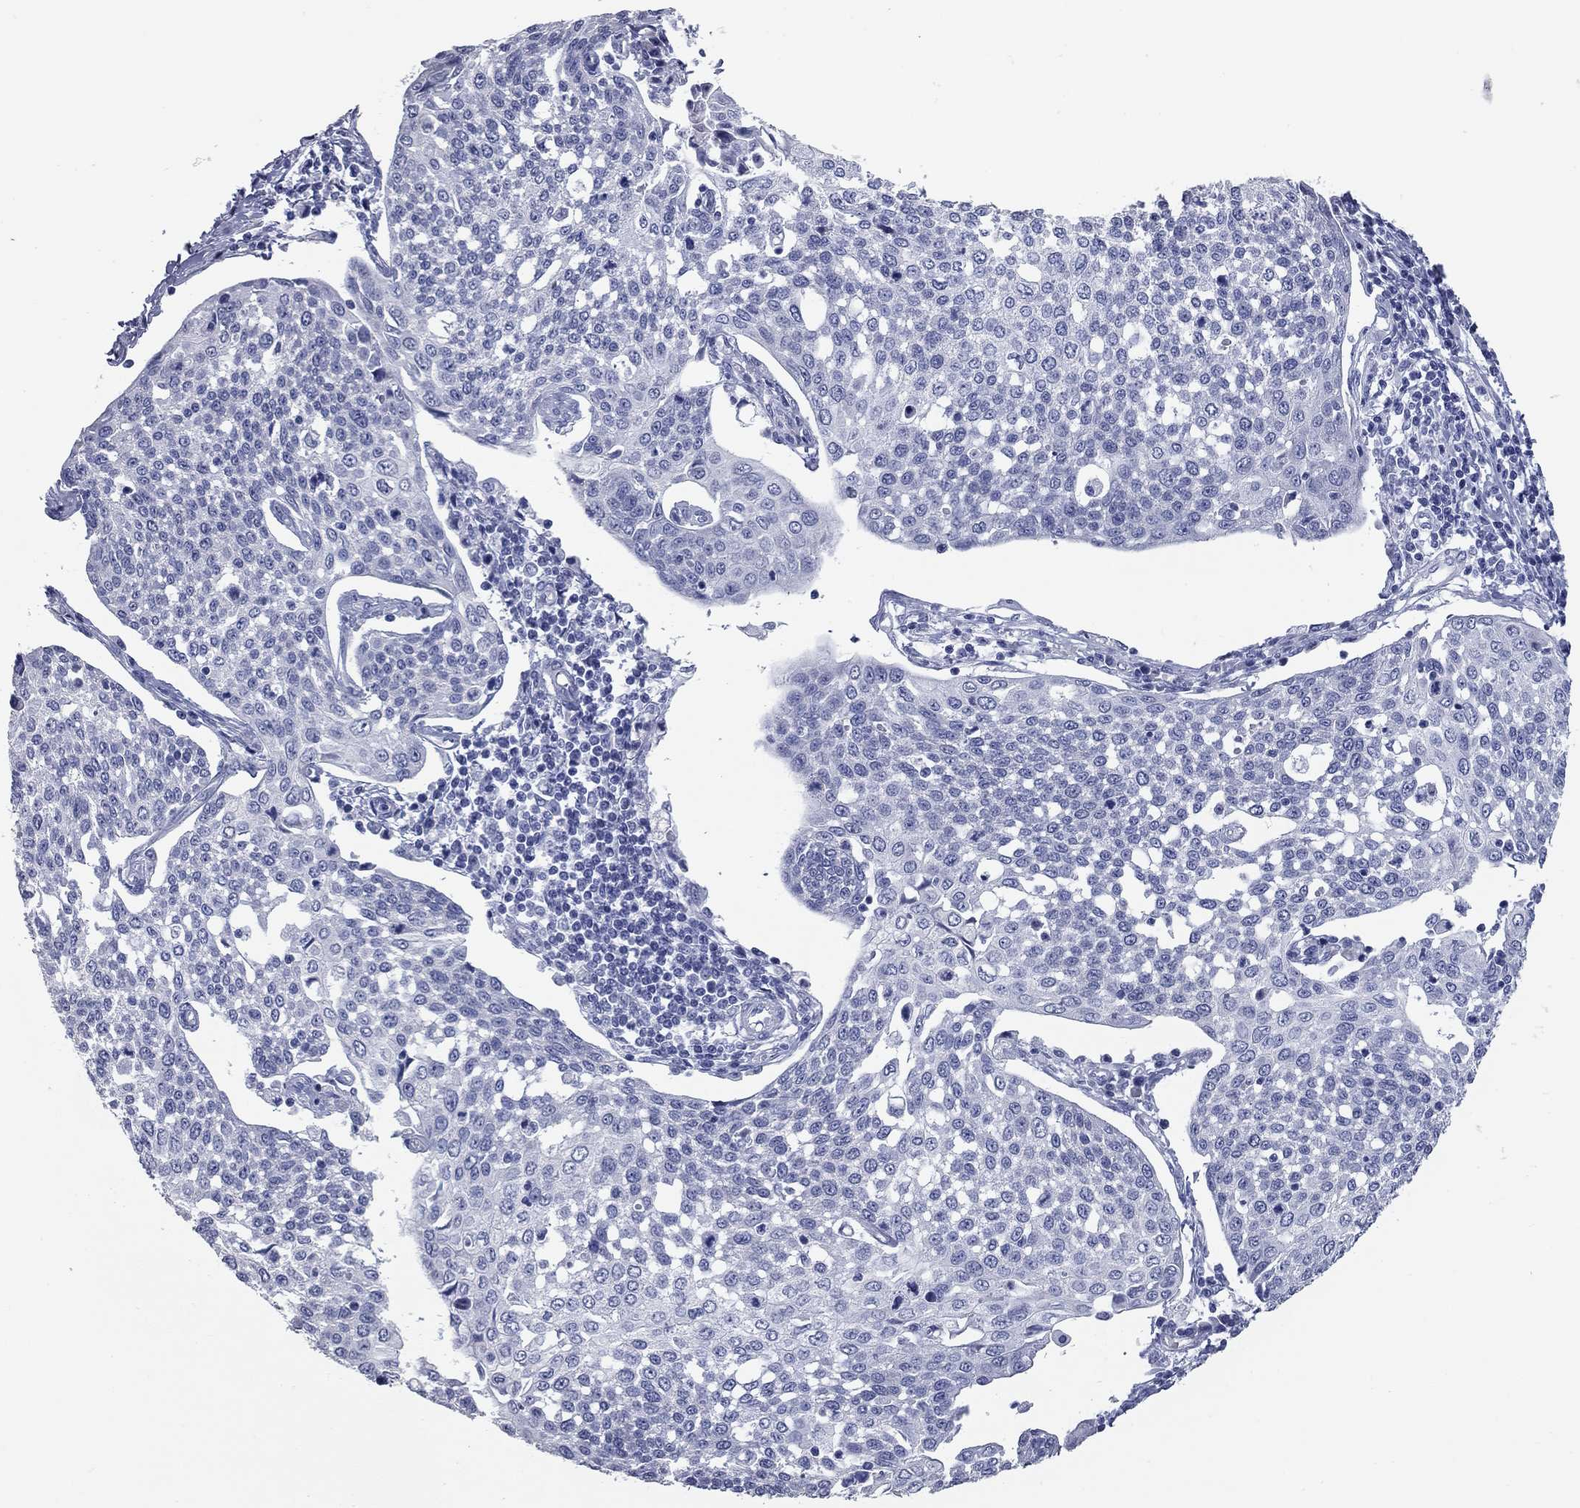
{"staining": {"intensity": "negative", "quantity": "none", "location": "none"}, "tissue": "cervical cancer", "cell_type": "Tumor cells", "image_type": "cancer", "snomed": [{"axis": "morphology", "description": "Squamous cell carcinoma, NOS"}, {"axis": "topography", "description": "Cervix"}], "caption": "Protein analysis of cervical cancer (squamous cell carcinoma) demonstrates no significant positivity in tumor cells.", "gene": "TAC1", "patient": {"sex": "female", "age": 34}}